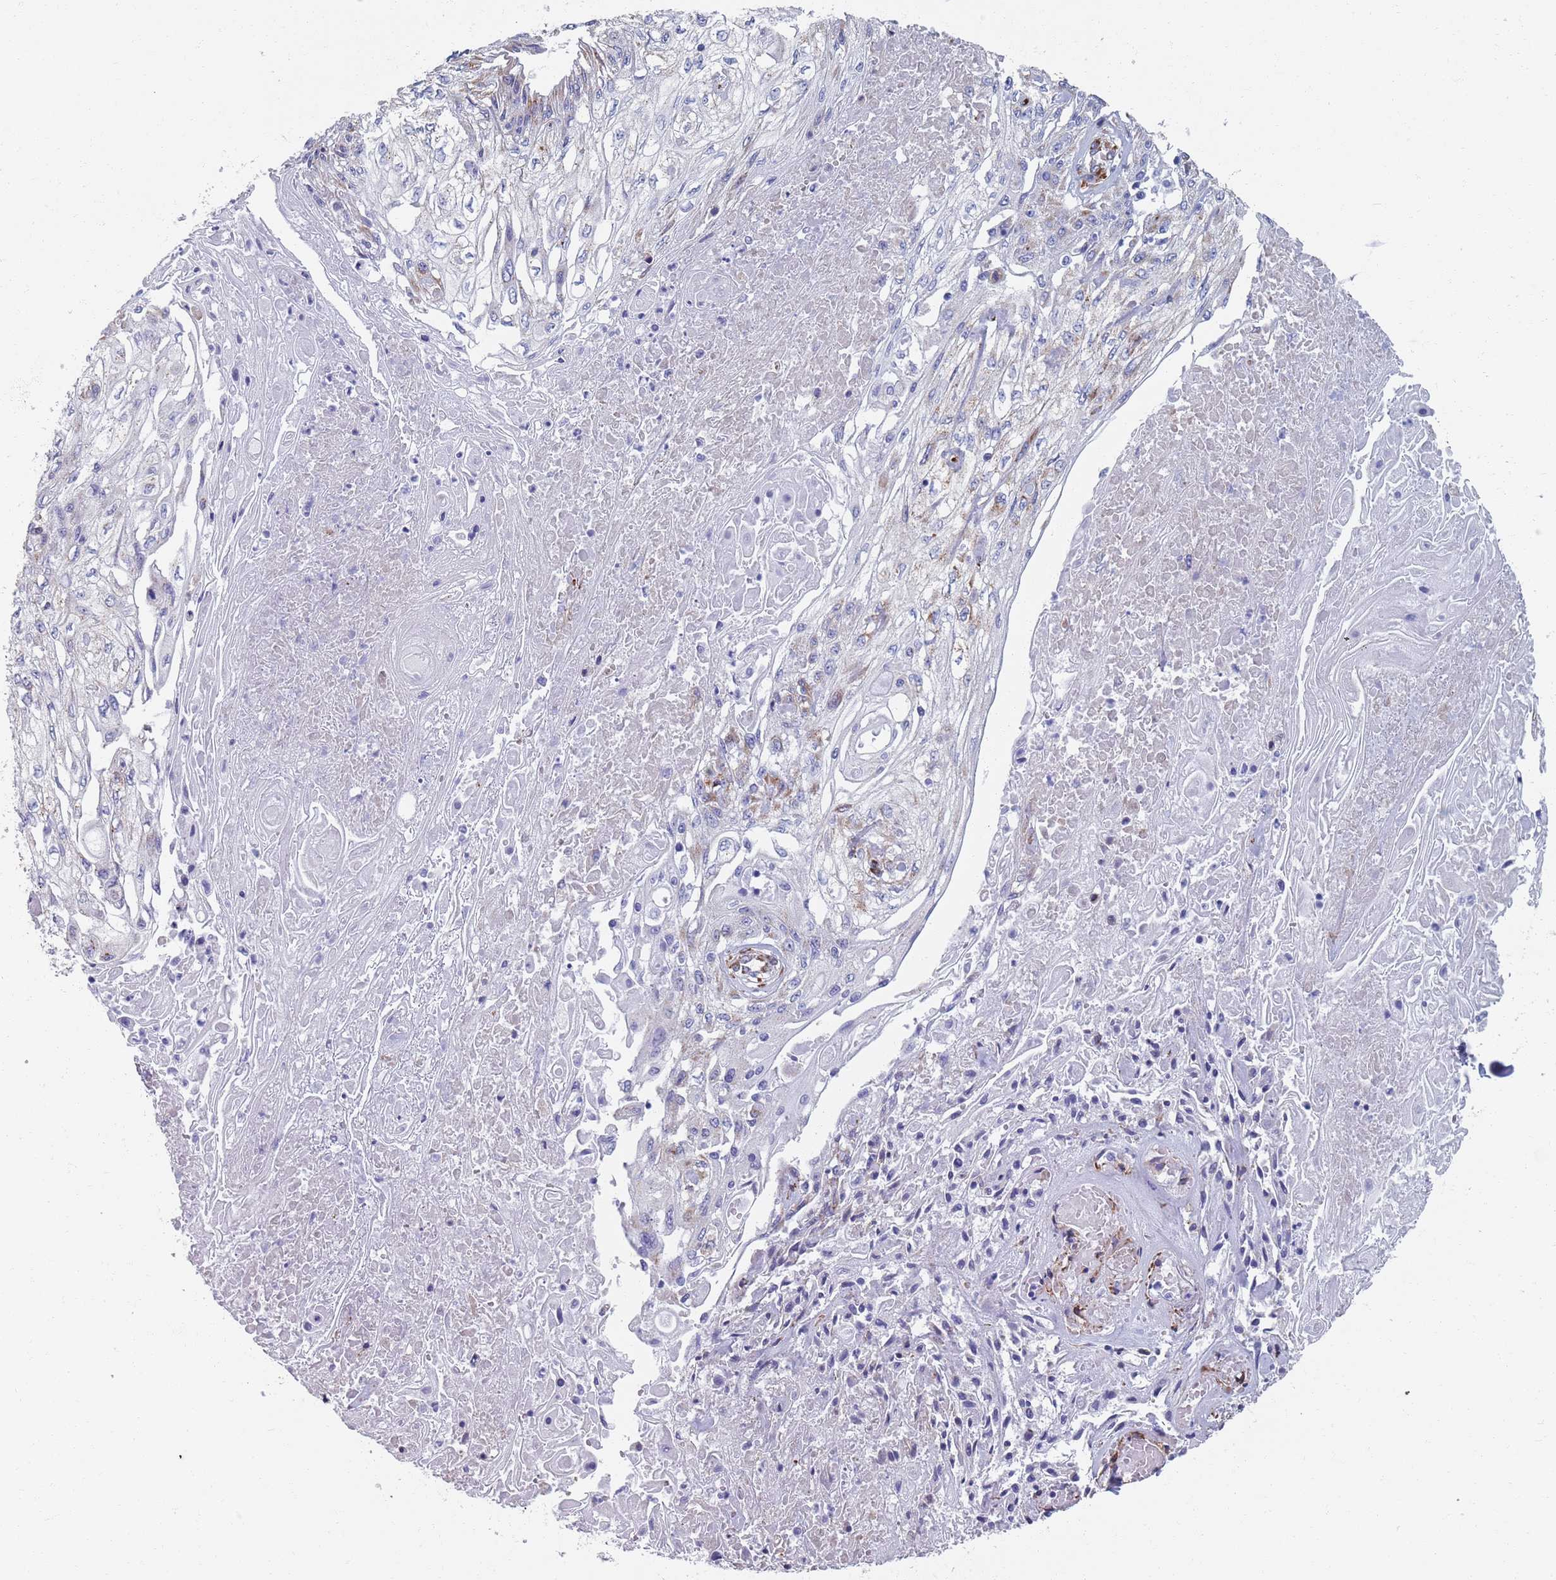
{"staining": {"intensity": "negative", "quantity": "none", "location": "none"}, "tissue": "skin cancer", "cell_type": "Tumor cells", "image_type": "cancer", "snomed": [{"axis": "morphology", "description": "Squamous cell carcinoma, NOS"}, {"axis": "morphology", "description": "Squamous cell carcinoma, metastatic, NOS"}, {"axis": "topography", "description": "Skin"}, {"axis": "topography", "description": "Lymph node"}], "caption": "Skin squamous cell carcinoma was stained to show a protein in brown. There is no significant staining in tumor cells.", "gene": "PLOD1", "patient": {"sex": "male", "age": 75}}